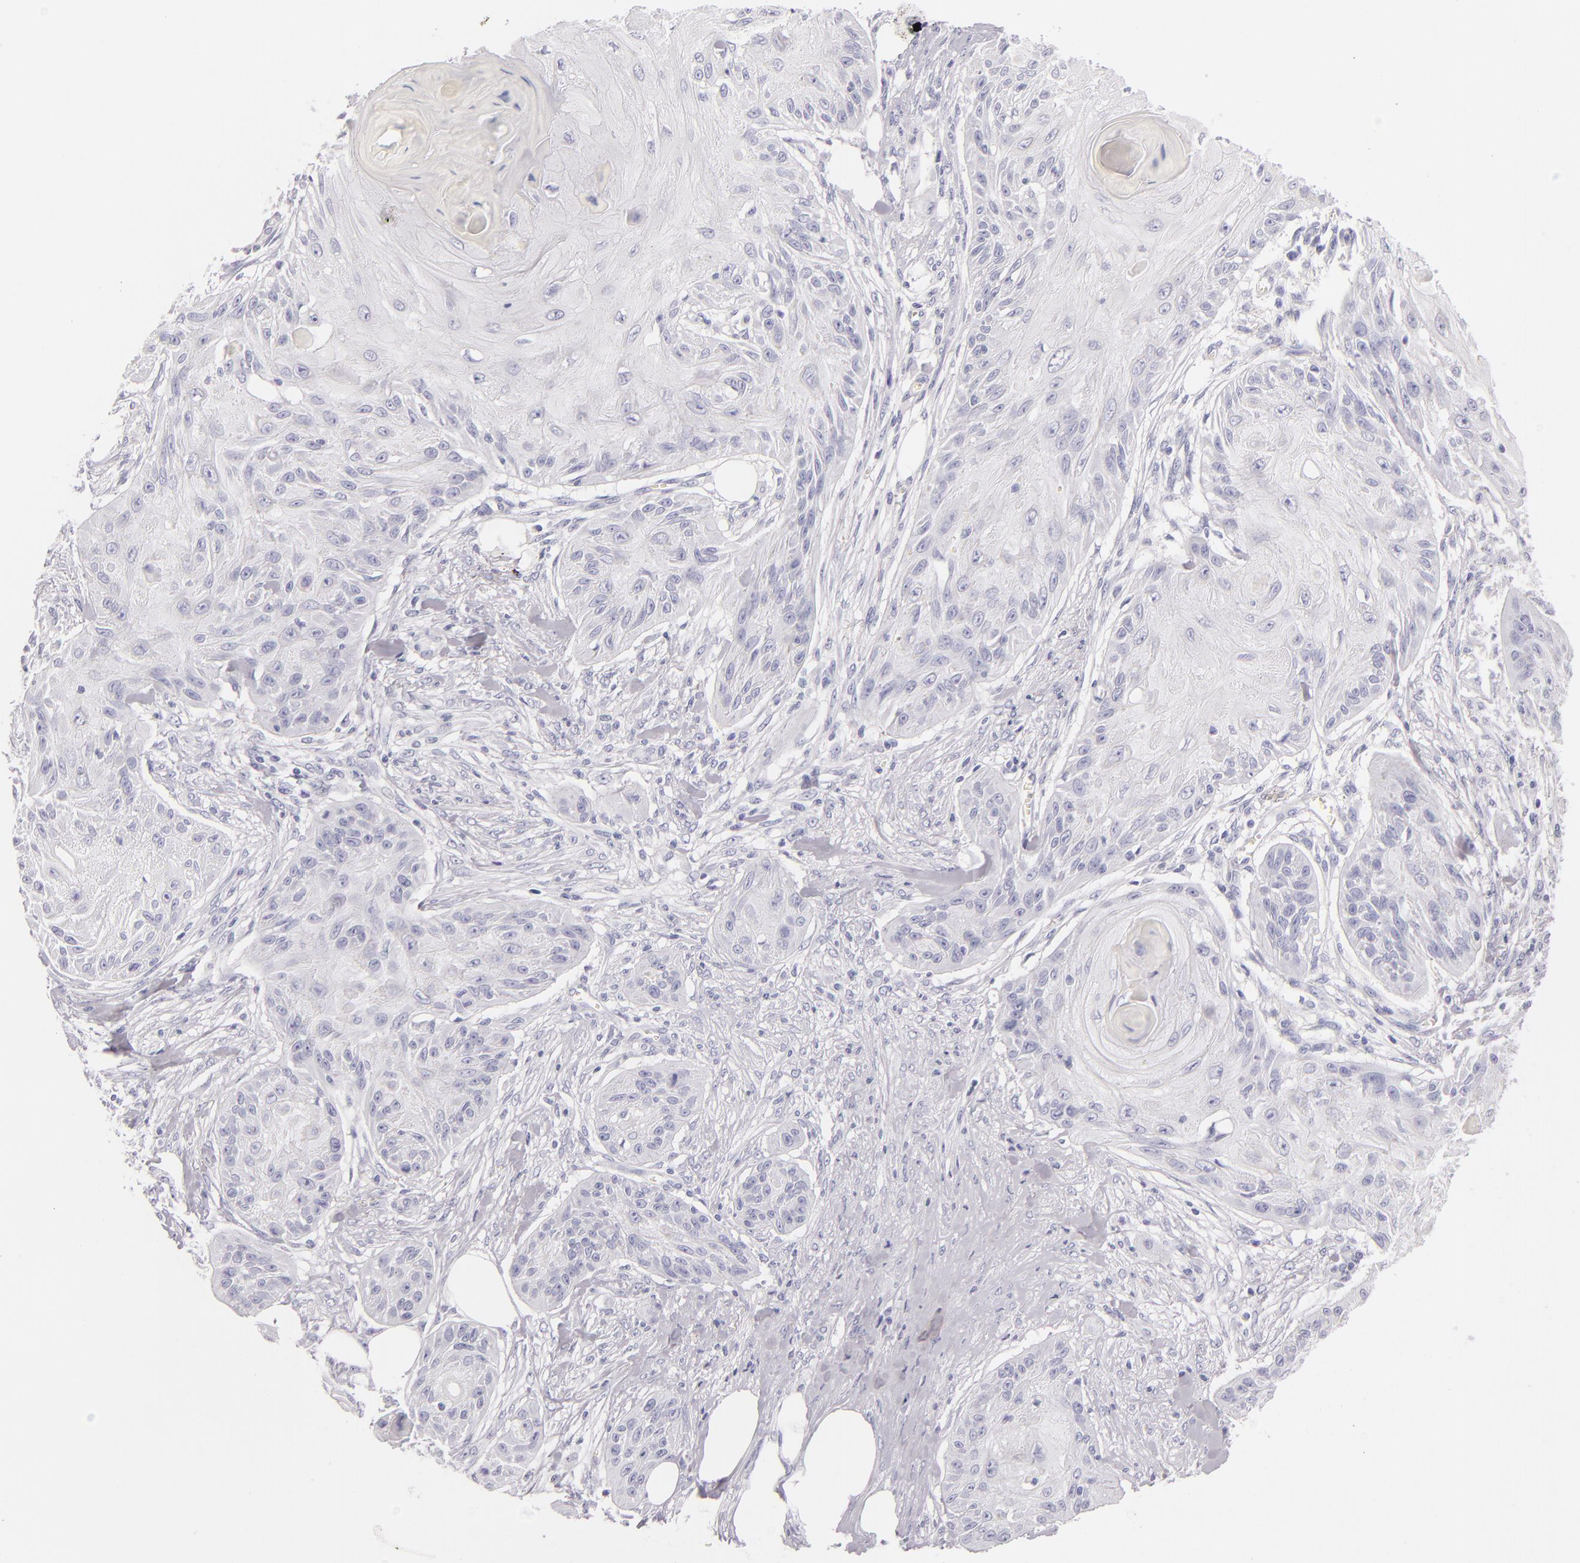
{"staining": {"intensity": "negative", "quantity": "none", "location": "none"}, "tissue": "skin cancer", "cell_type": "Tumor cells", "image_type": "cancer", "snomed": [{"axis": "morphology", "description": "Squamous cell carcinoma, NOS"}, {"axis": "topography", "description": "Skin"}], "caption": "Human skin cancer (squamous cell carcinoma) stained for a protein using IHC reveals no expression in tumor cells.", "gene": "FABP1", "patient": {"sex": "female", "age": 88}}